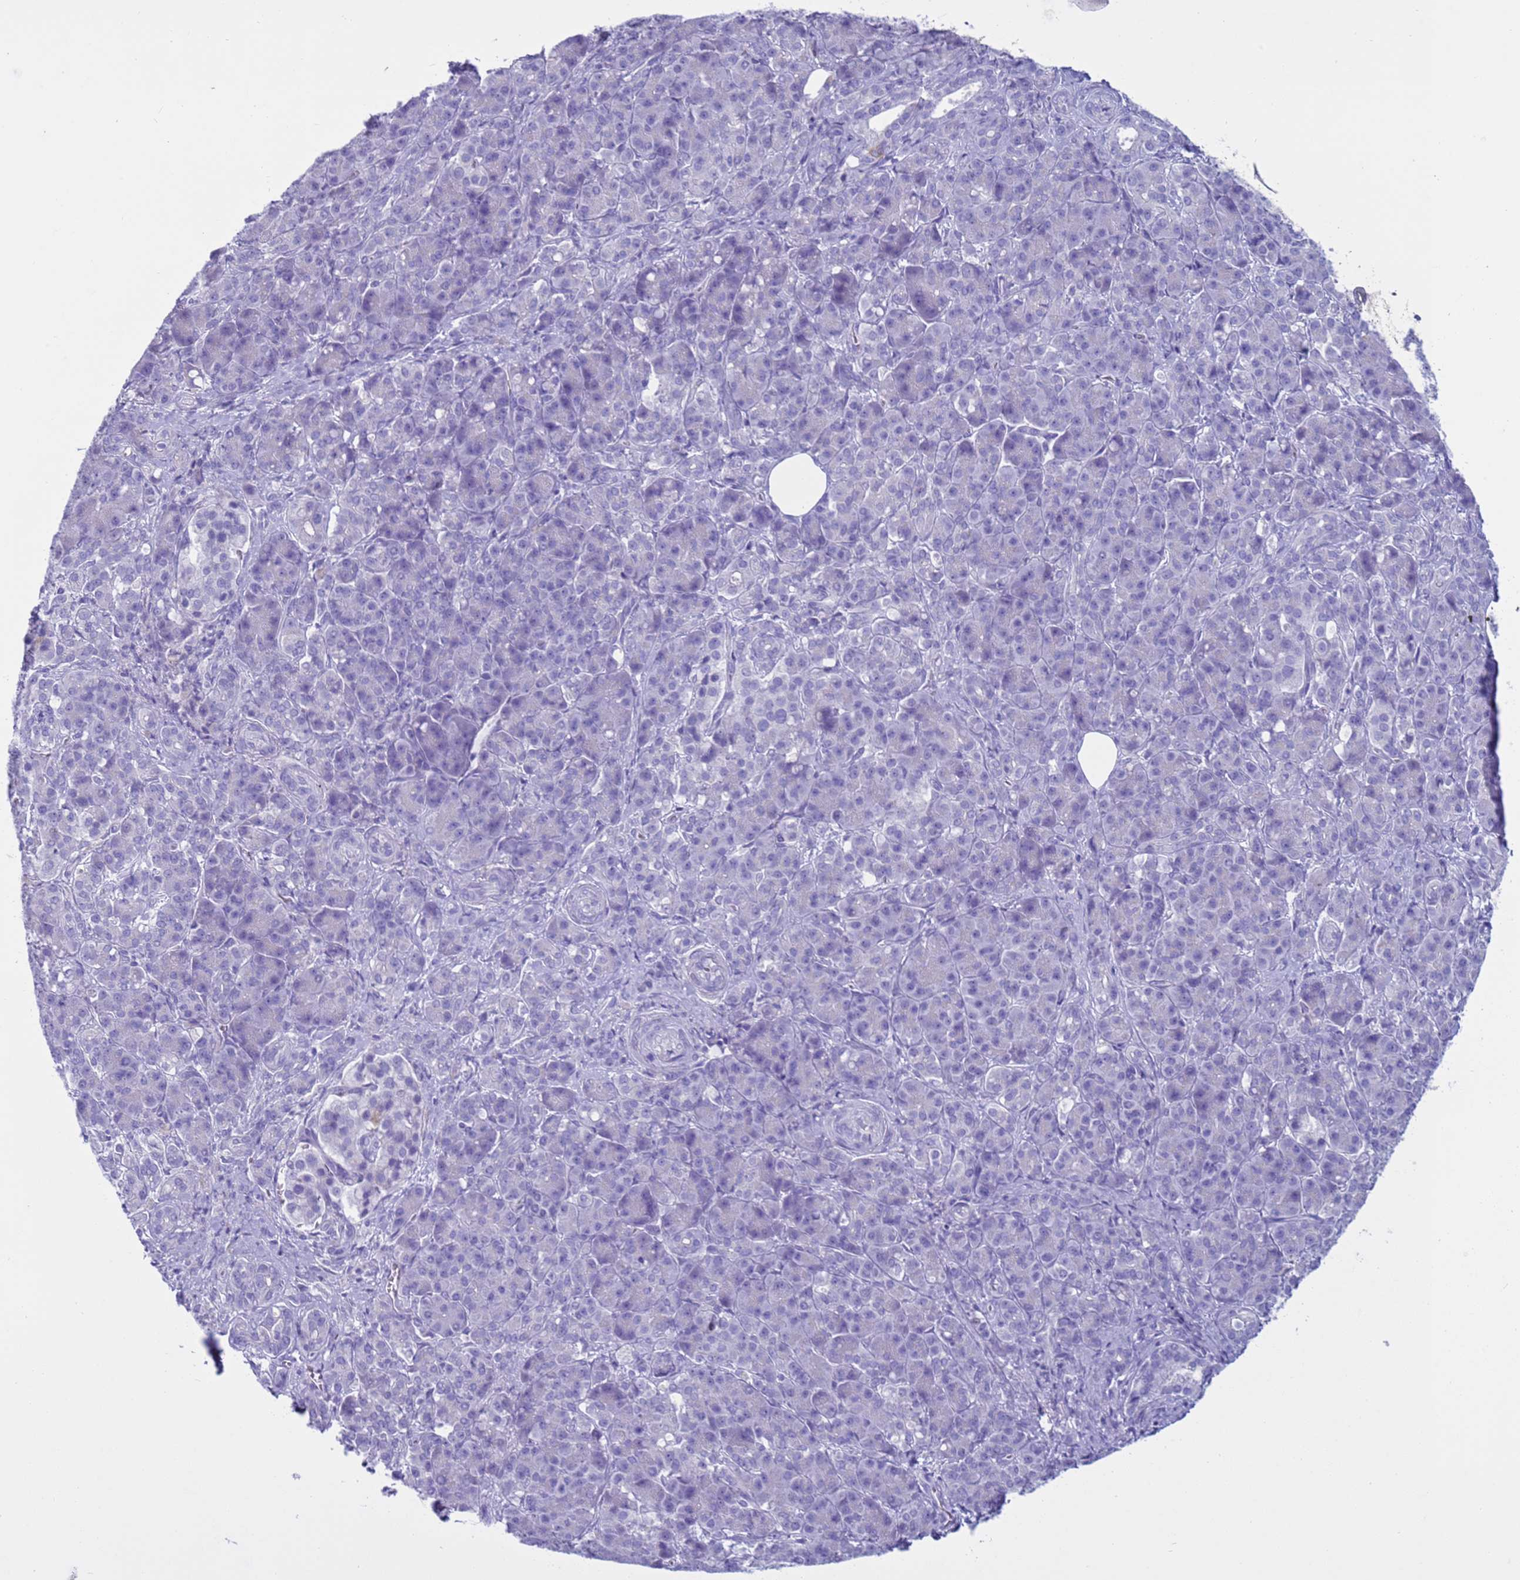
{"staining": {"intensity": "negative", "quantity": "none", "location": "none"}, "tissue": "pancreatic cancer", "cell_type": "Tumor cells", "image_type": "cancer", "snomed": [{"axis": "morphology", "description": "Adenocarcinoma, NOS"}, {"axis": "topography", "description": "Pancreas"}], "caption": "Micrograph shows no significant protein staining in tumor cells of adenocarcinoma (pancreatic).", "gene": "CST4", "patient": {"sex": "male", "age": 57}}